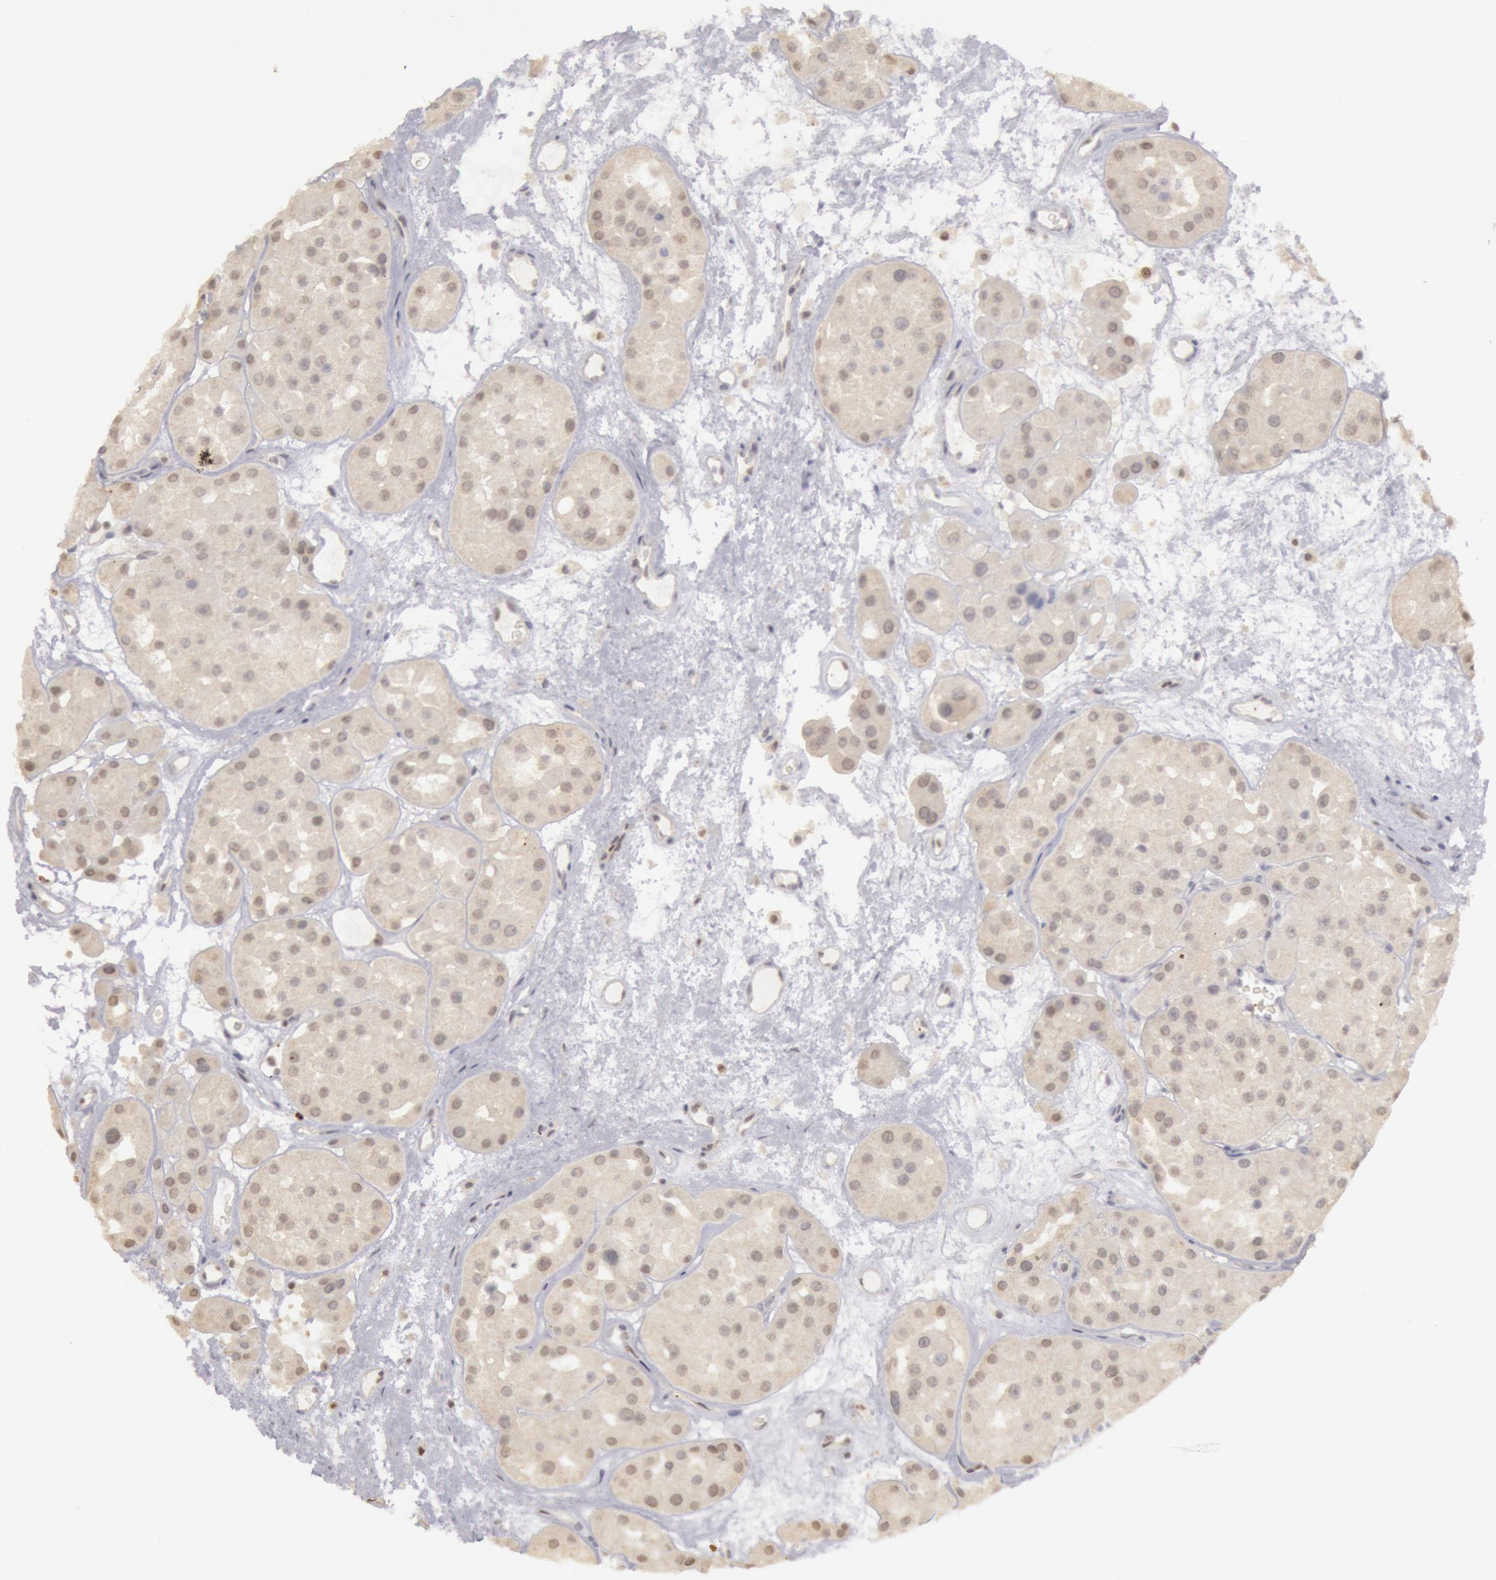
{"staining": {"intensity": "negative", "quantity": "none", "location": "none"}, "tissue": "renal cancer", "cell_type": "Tumor cells", "image_type": "cancer", "snomed": [{"axis": "morphology", "description": "Adenocarcinoma, uncertain malignant potential"}, {"axis": "topography", "description": "Kidney"}], "caption": "High power microscopy image of an IHC image of renal cancer (adenocarcinoma,  uncertain malignant potential), revealing no significant staining in tumor cells. (Stains: DAB IHC with hematoxylin counter stain, Microscopy: brightfield microscopy at high magnification).", "gene": "RIMBP3C", "patient": {"sex": "male", "age": 63}}